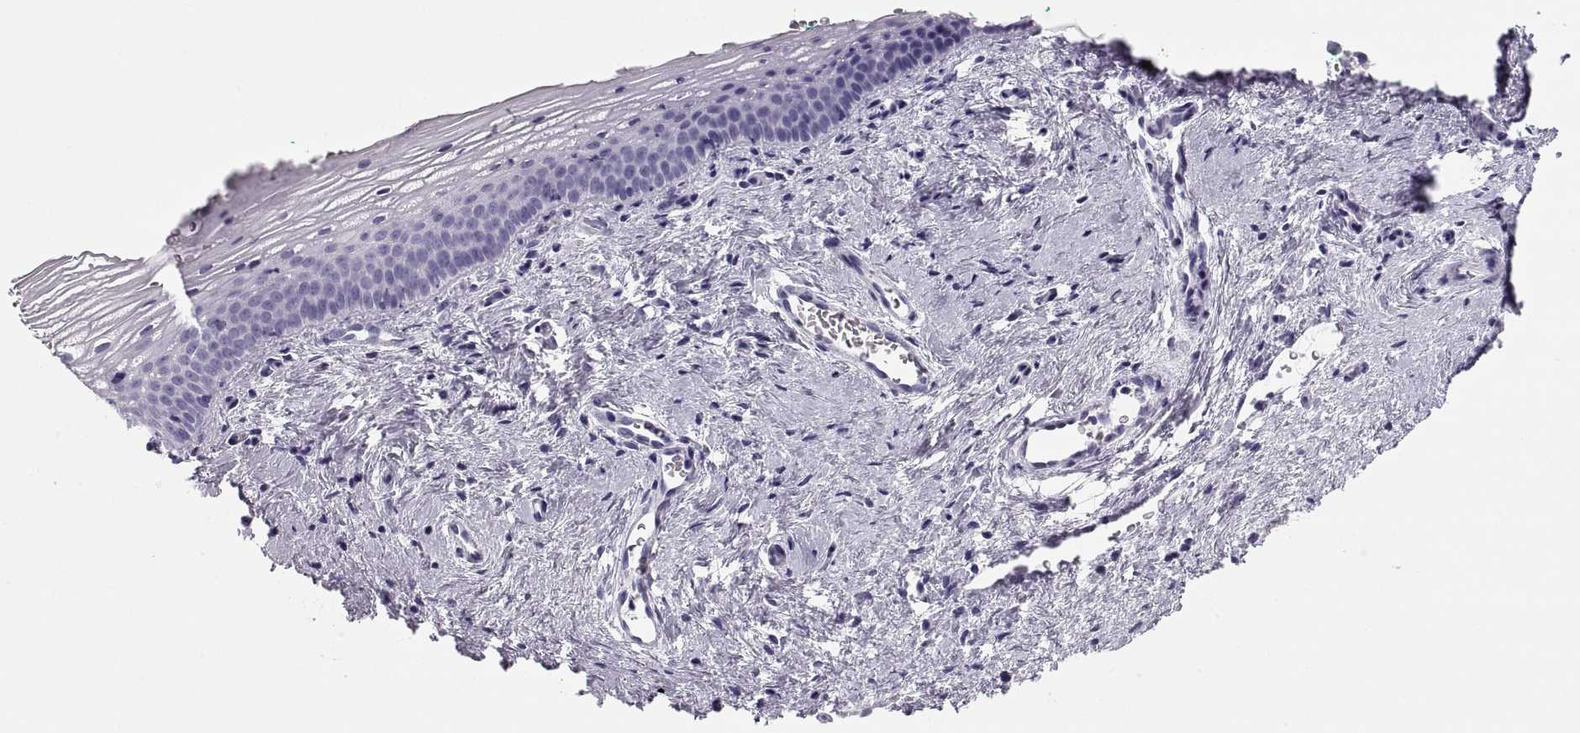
{"staining": {"intensity": "negative", "quantity": "none", "location": "none"}, "tissue": "vagina", "cell_type": "Squamous epithelial cells", "image_type": "normal", "snomed": [{"axis": "morphology", "description": "Normal tissue, NOS"}, {"axis": "topography", "description": "Vagina"}], "caption": "Human vagina stained for a protein using IHC reveals no expression in squamous epithelial cells.", "gene": "SEMG1", "patient": {"sex": "female", "age": 44}}